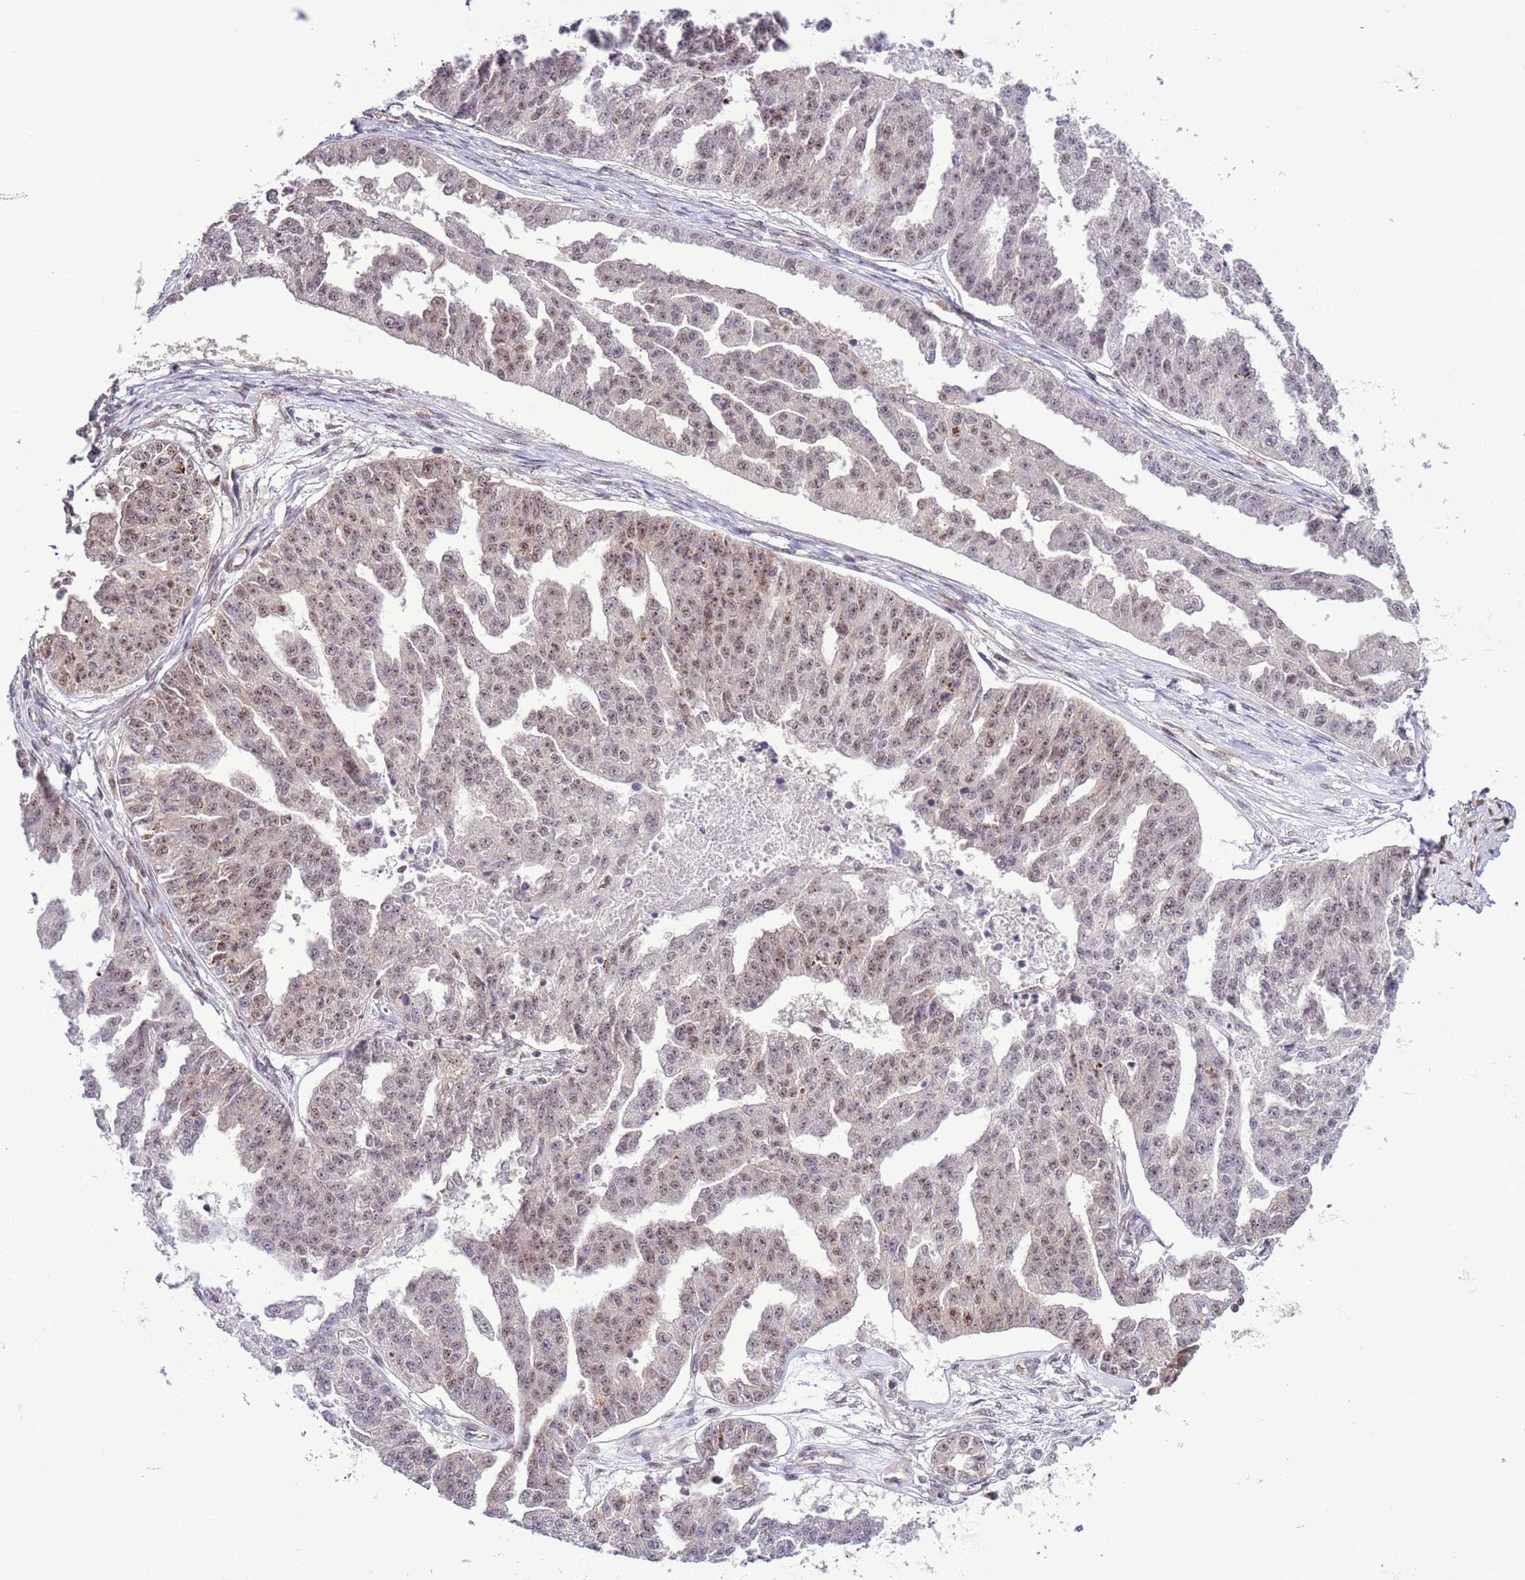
{"staining": {"intensity": "weak", "quantity": "25%-75%", "location": "nuclear"}, "tissue": "ovarian cancer", "cell_type": "Tumor cells", "image_type": "cancer", "snomed": [{"axis": "morphology", "description": "Cystadenocarcinoma, serous, NOS"}, {"axis": "topography", "description": "Ovary"}], "caption": "Immunohistochemical staining of ovarian serous cystadenocarcinoma exhibits low levels of weak nuclear protein positivity in about 25%-75% of tumor cells.", "gene": "PRPF6", "patient": {"sex": "female", "age": 58}}